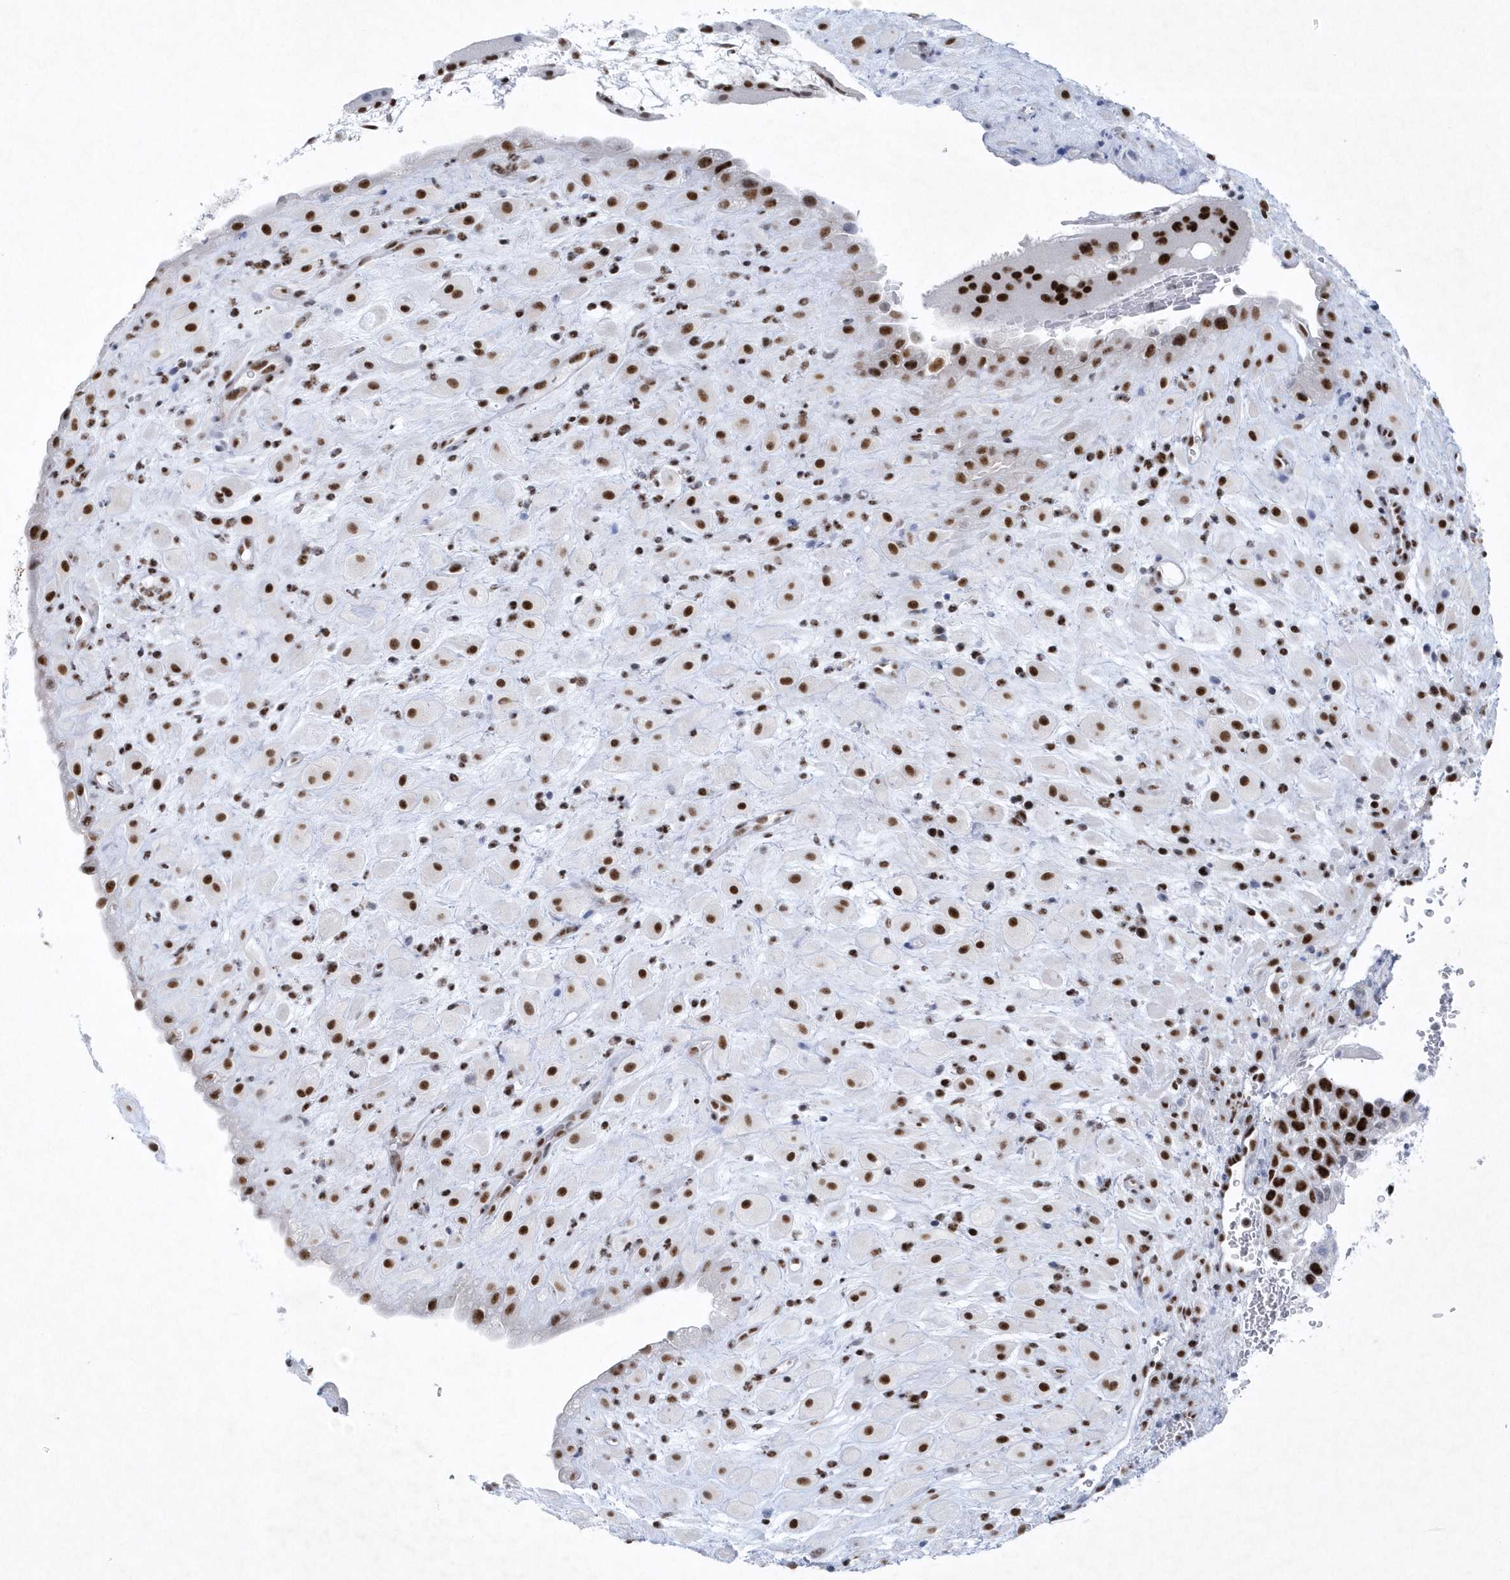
{"staining": {"intensity": "strong", "quantity": ">75%", "location": "nuclear"}, "tissue": "placenta", "cell_type": "Decidual cells", "image_type": "normal", "snomed": [{"axis": "morphology", "description": "Normal tissue, NOS"}, {"axis": "topography", "description": "Placenta"}], "caption": "Immunohistochemistry (IHC) of unremarkable human placenta shows high levels of strong nuclear expression in about >75% of decidual cells.", "gene": "DCLRE1A", "patient": {"sex": "female", "age": 35}}